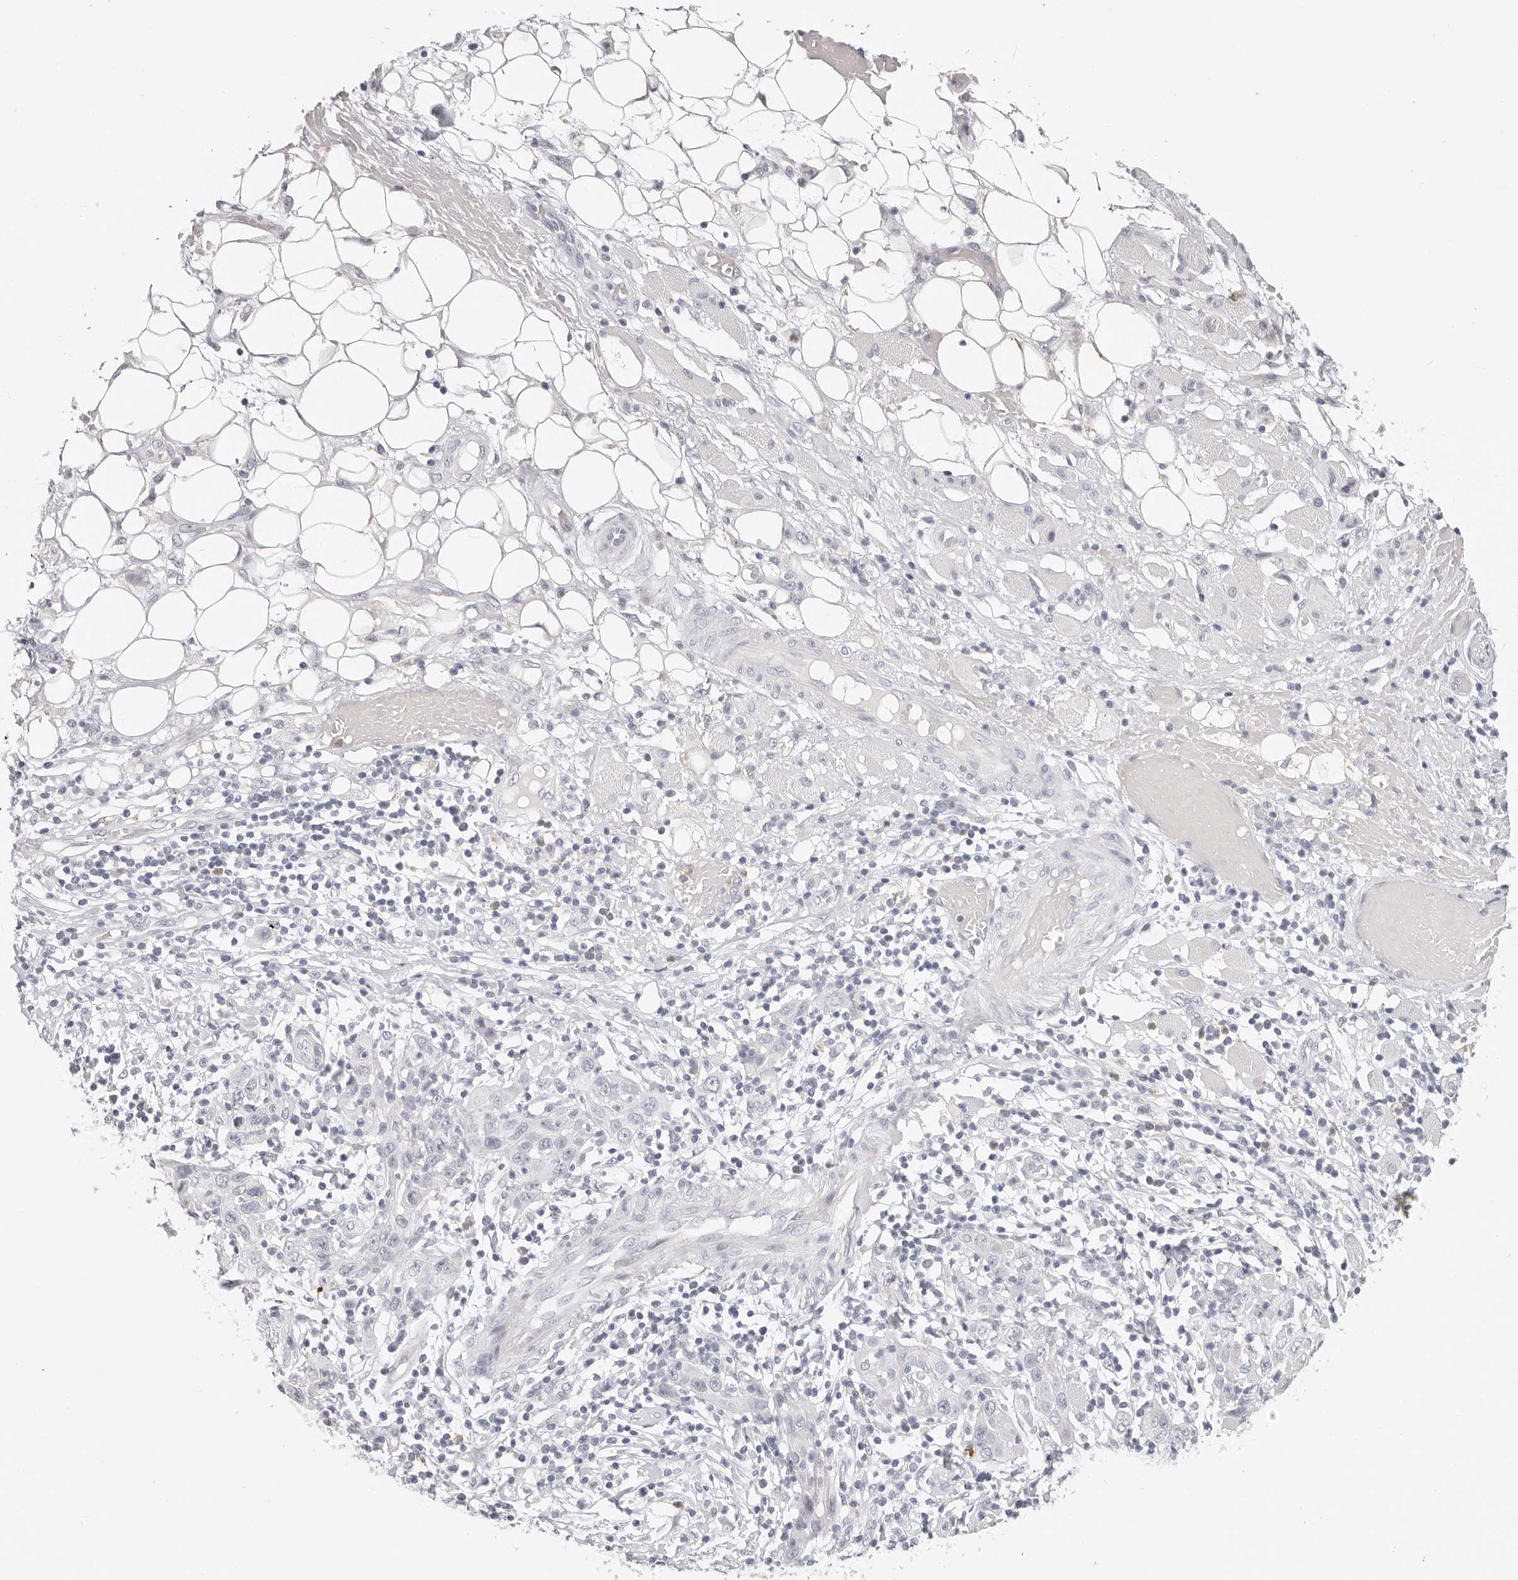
{"staining": {"intensity": "negative", "quantity": "none", "location": "none"}, "tissue": "skin cancer", "cell_type": "Tumor cells", "image_type": "cancer", "snomed": [{"axis": "morphology", "description": "Squamous cell carcinoma, NOS"}, {"axis": "topography", "description": "Skin"}], "caption": "Tumor cells show no significant positivity in skin squamous cell carcinoma.", "gene": "ASCL1", "patient": {"sex": "female", "age": 88}}